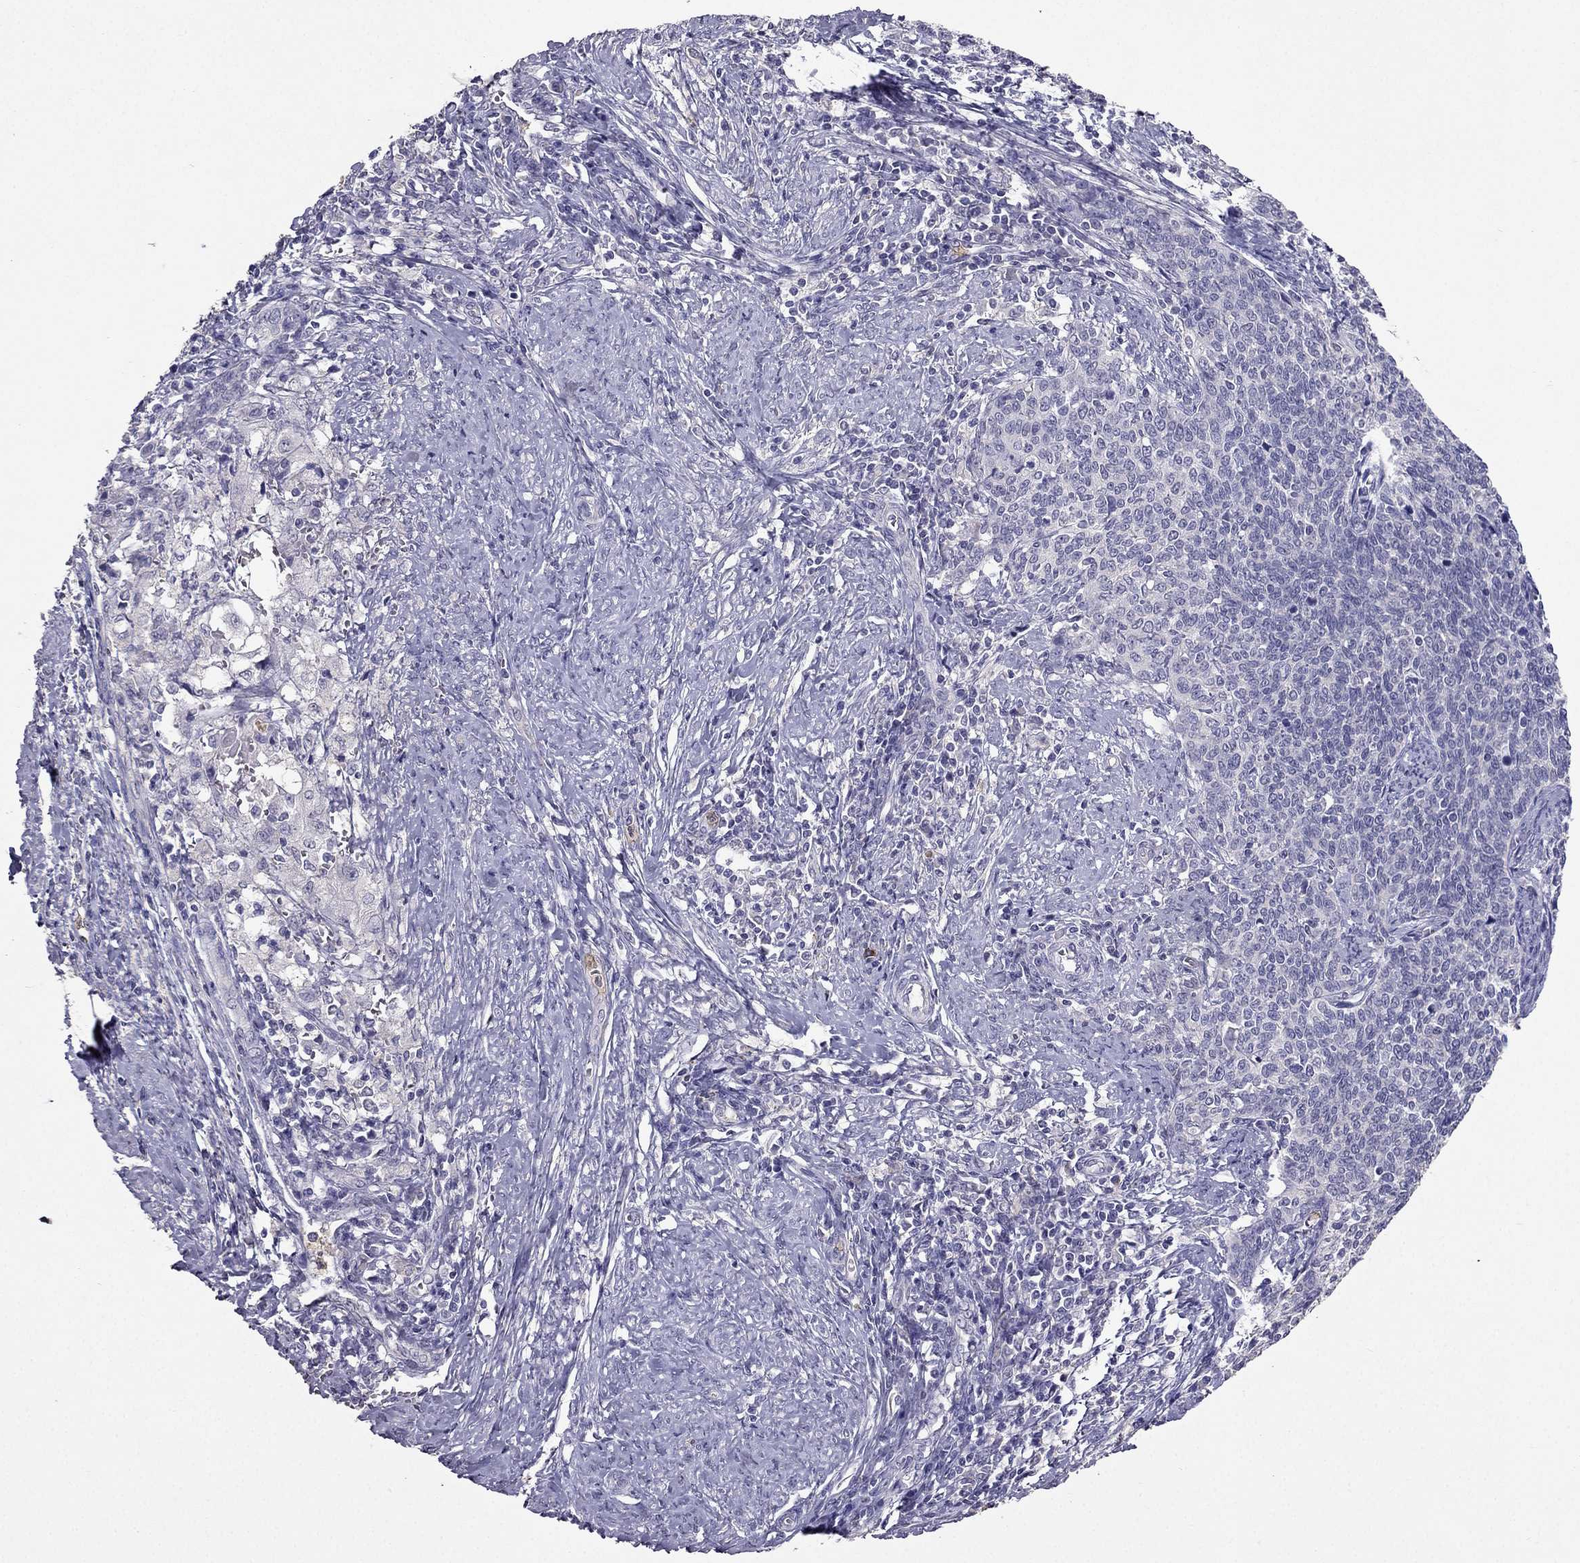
{"staining": {"intensity": "negative", "quantity": "none", "location": "none"}, "tissue": "cervical cancer", "cell_type": "Tumor cells", "image_type": "cancer", "snomed": [{"axis": "morphology", "description": "Squamous cell carcinoma, NOS"}, {"axis": "topography", "description": "Cervix"}], "caption": "Immunohistochemistry (IHC) photomicrograph of cervical squamous cell carcinoma stained for a protein (brown), which reveals no expression in tumor cells.", "gene": "RFLNB", "patient": {"sex": "female", "age": 39}}